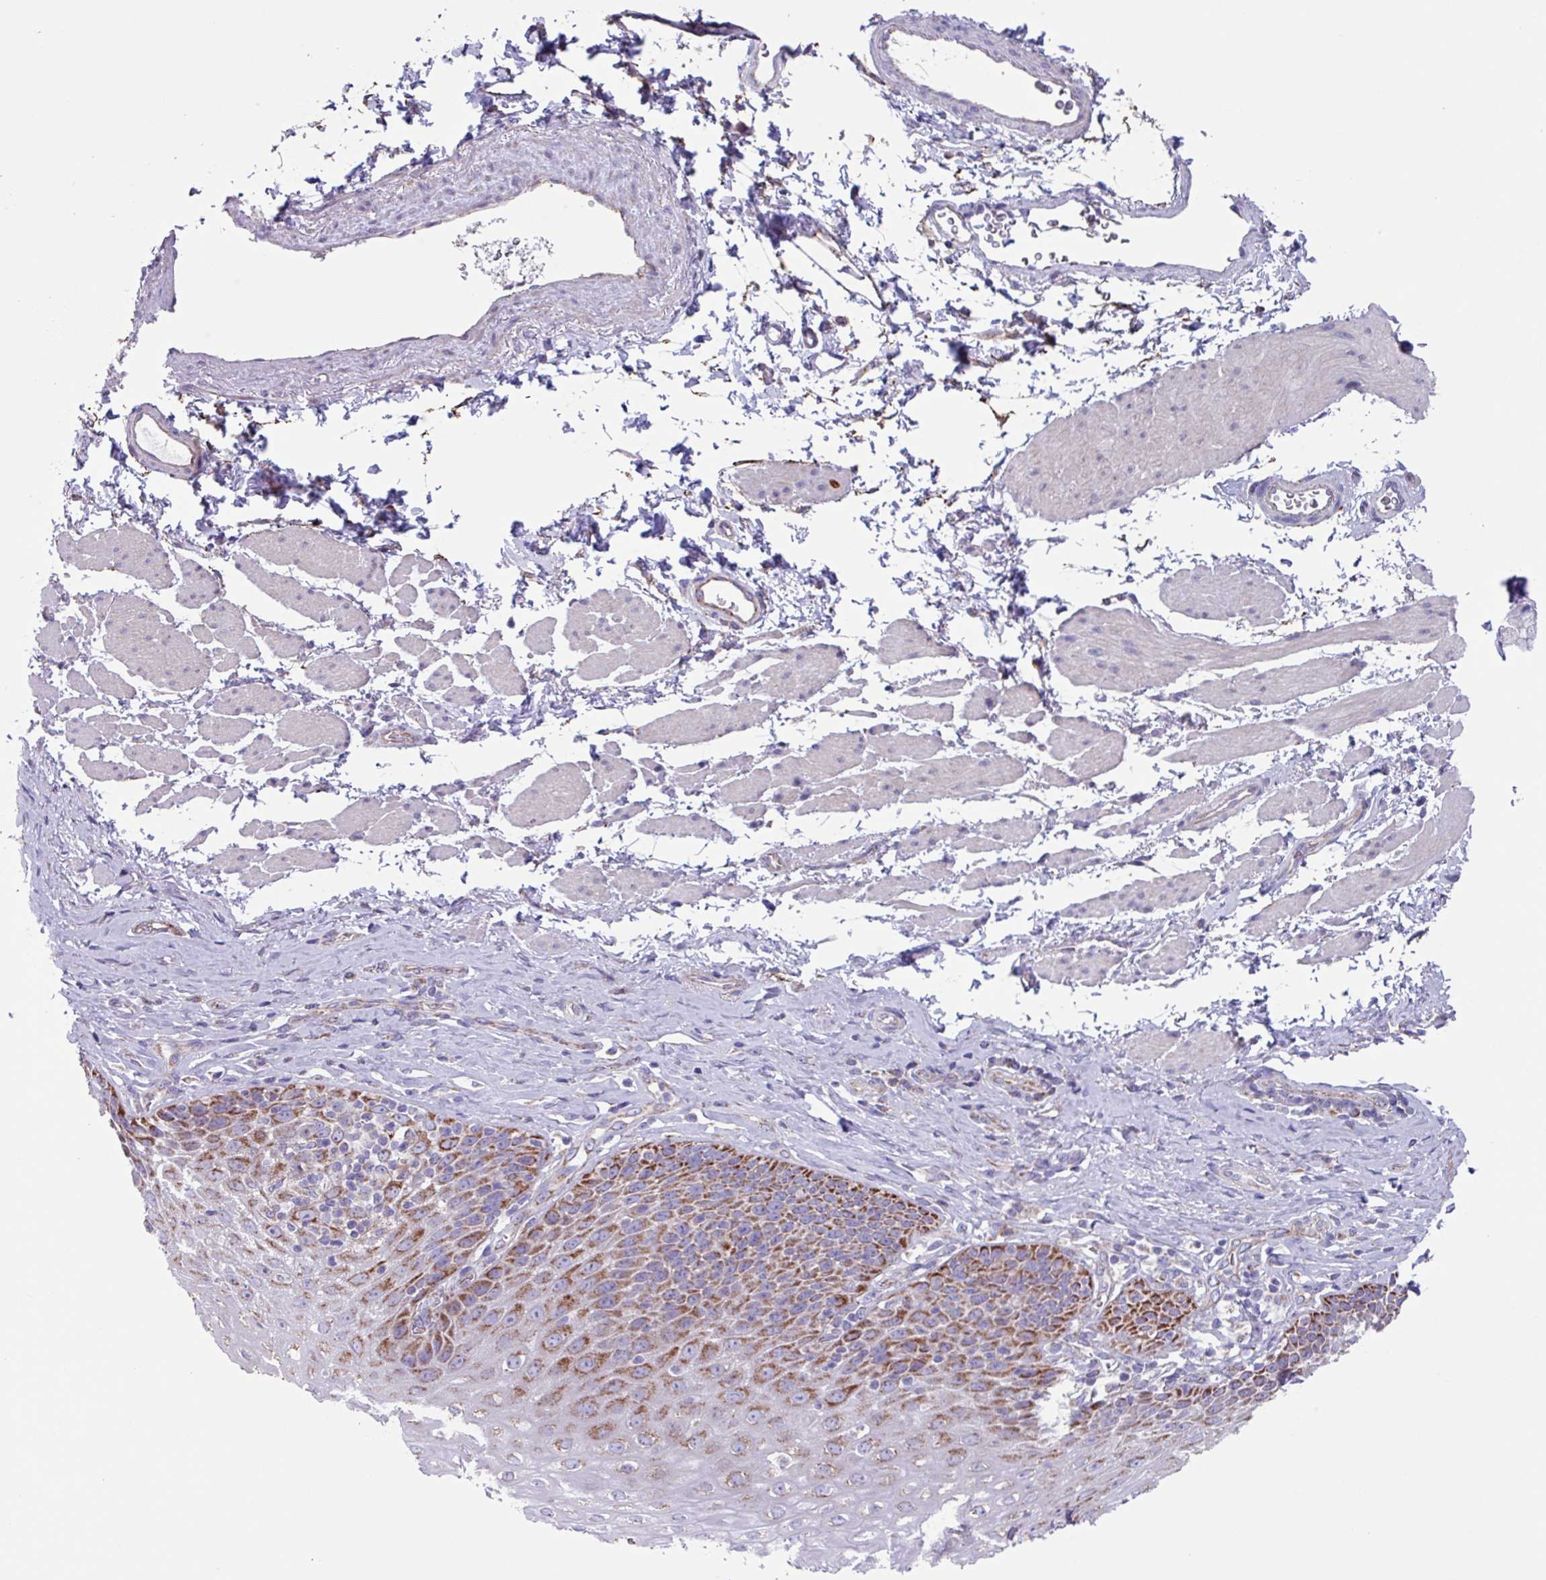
{"staining": {"intensity": "strong", "quantity": "25%-75%", "location": "cytoplasmic/membranous"}, "tissue": "esophagus", "cell_type": "Squamous epithelial cells", "image_type": "normal", "snomed": [{"axis": "morphology", "description": "Normal tissue, NOS"}, {"axis": "topography", "description": "Esophagus"}], "caption": "Protein expression analysis of normal esophagus shows strong cytoplasmic/membranous expression in about 25%-75% of squamous epithelial cells.", "gene": "OTULIN", "patient": {"sex": "female", "age": 61}}